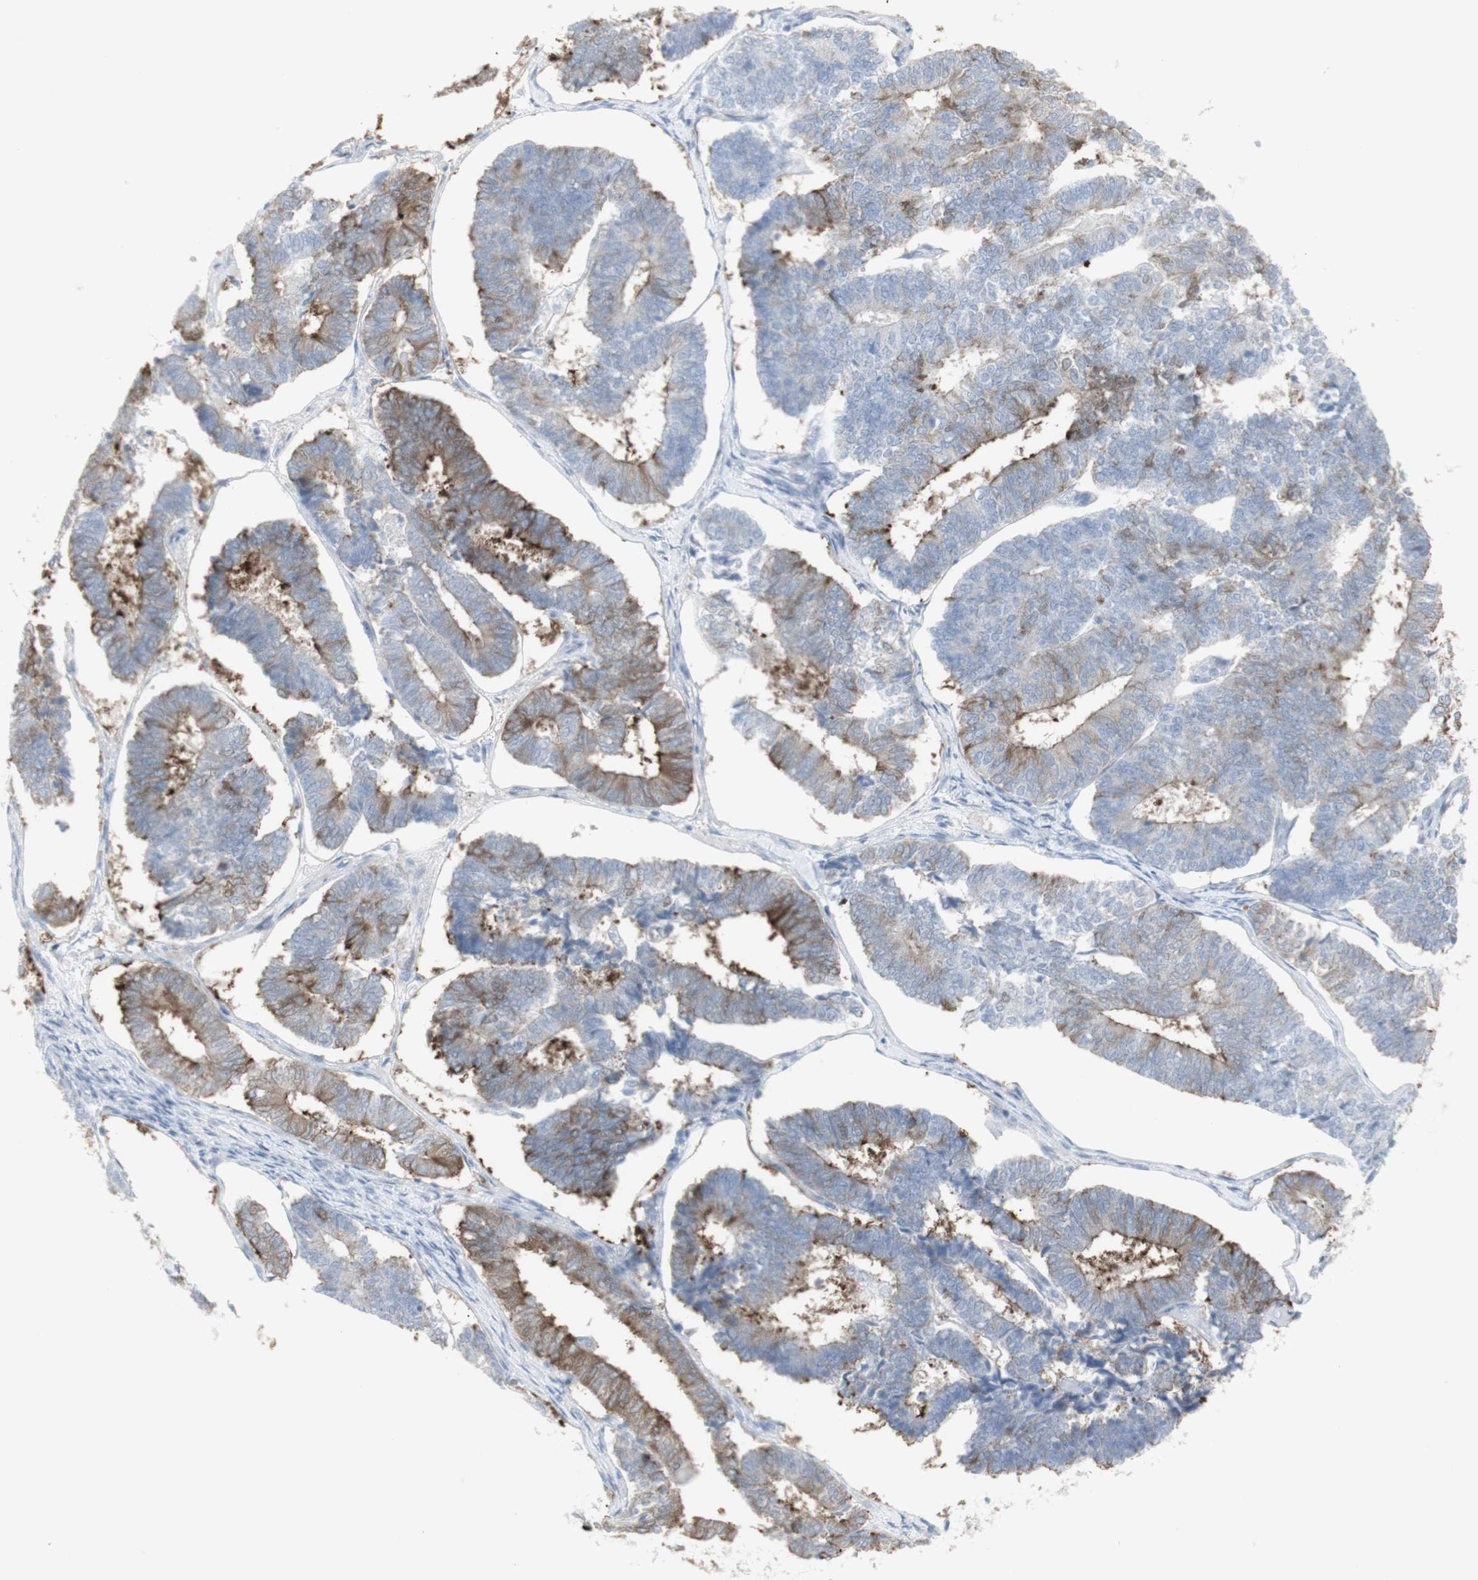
{"staining": {"intensity": "weak", "quantity": "25%-75%", "location": "cytoplasmic/membranous"}, "tissue": "endometrial cancer", "cell_type": "Tumor cells", "image_type": "cancer", "snomed": [{"axis": "morphology", "description": "Adenocarcinoma, NOS"}, {"axis": "topography", "description": "Endometrium"}], "caption": "Protein expression analysis of endometrial adenocarcinoma exhibits weak cytoplasmic/membranous positivity in about 25%-75% of tumor cells. (DAB IHC, brown staining for protein, blue staining for nuclei).", "gene": "ENSG00000198211", "patient": {"sex": "female", "age": 70}}